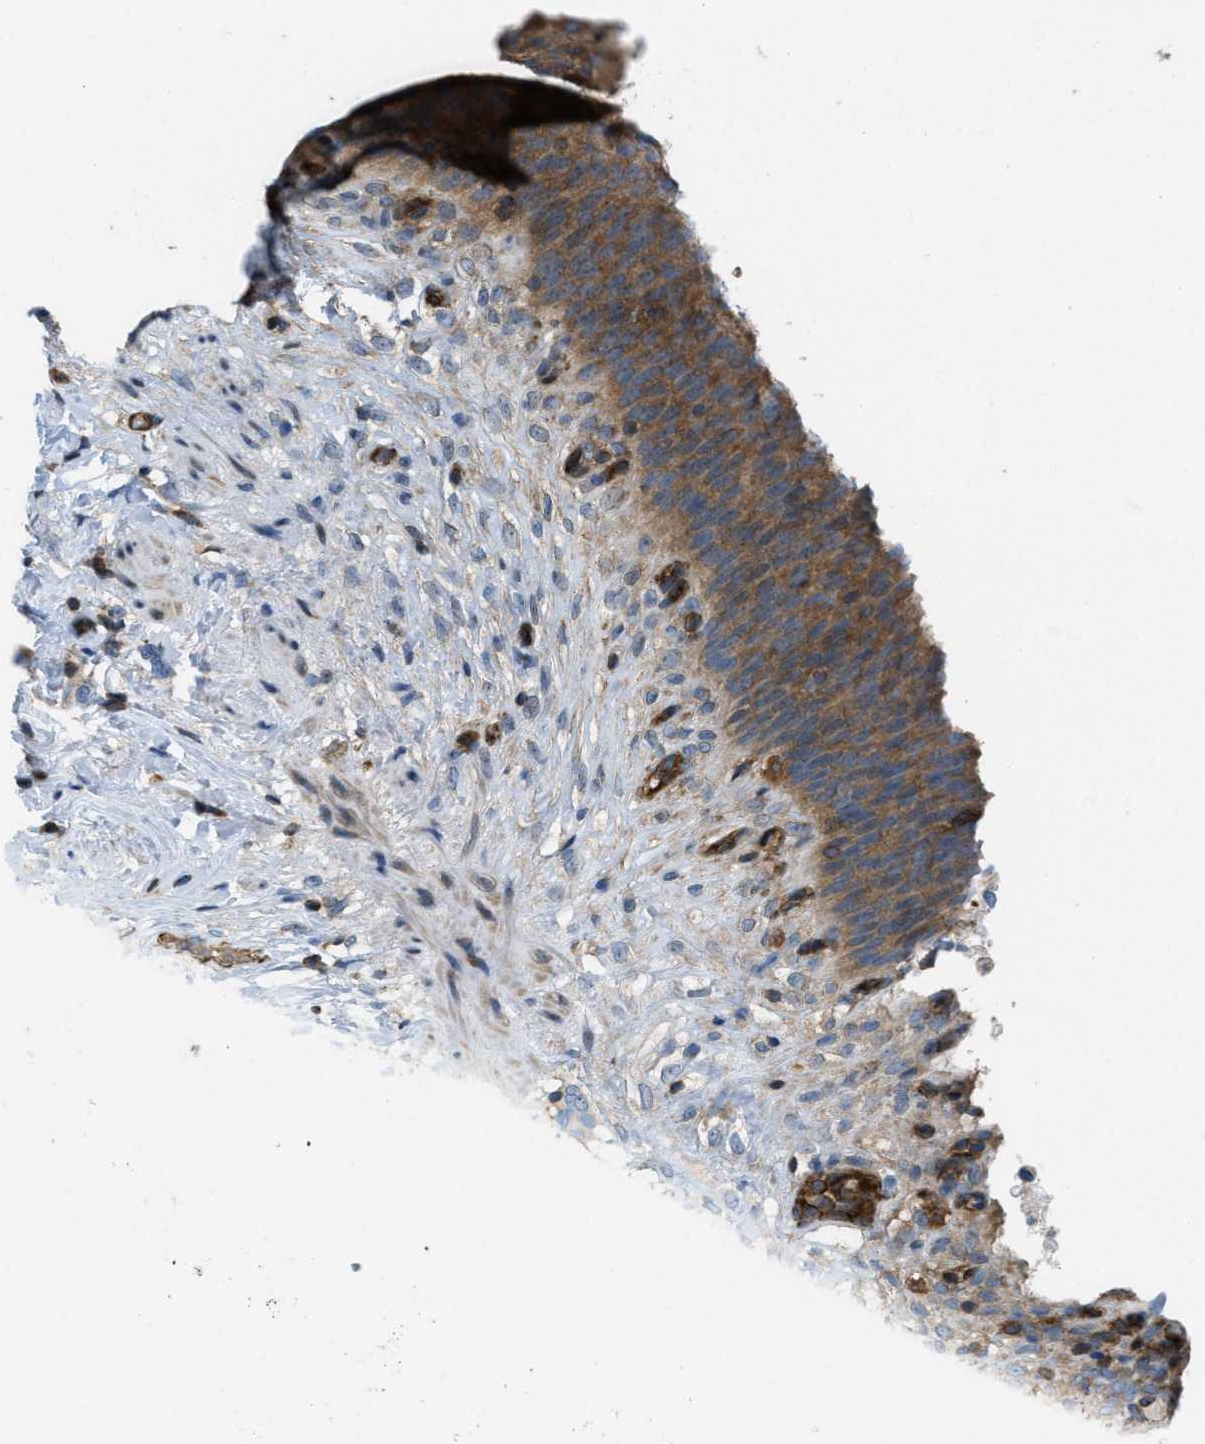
{"staining": {"intensity": "moderate", "quantity": ">75%", "location": "cytoplasmic/membranous"}, "tissue": "urinary bladder", "cell_type": "Urothelial cells", "image_type": "normal", "snomed": [{"axis": "morphology", "description": "Normal tissue, NOS"}, {"axis": "topography", "description": "Urinary bladder"}], "caption": "Immunohistochemistry (IHC) (DAB) staining of normal urinary bladder demonstrates moderate cytoplasmic/membranous protein positivity in approximately >75% of urothelial cells.", "gene": "ATP2A3", "patient": {"sex": "female", "age": 79}}